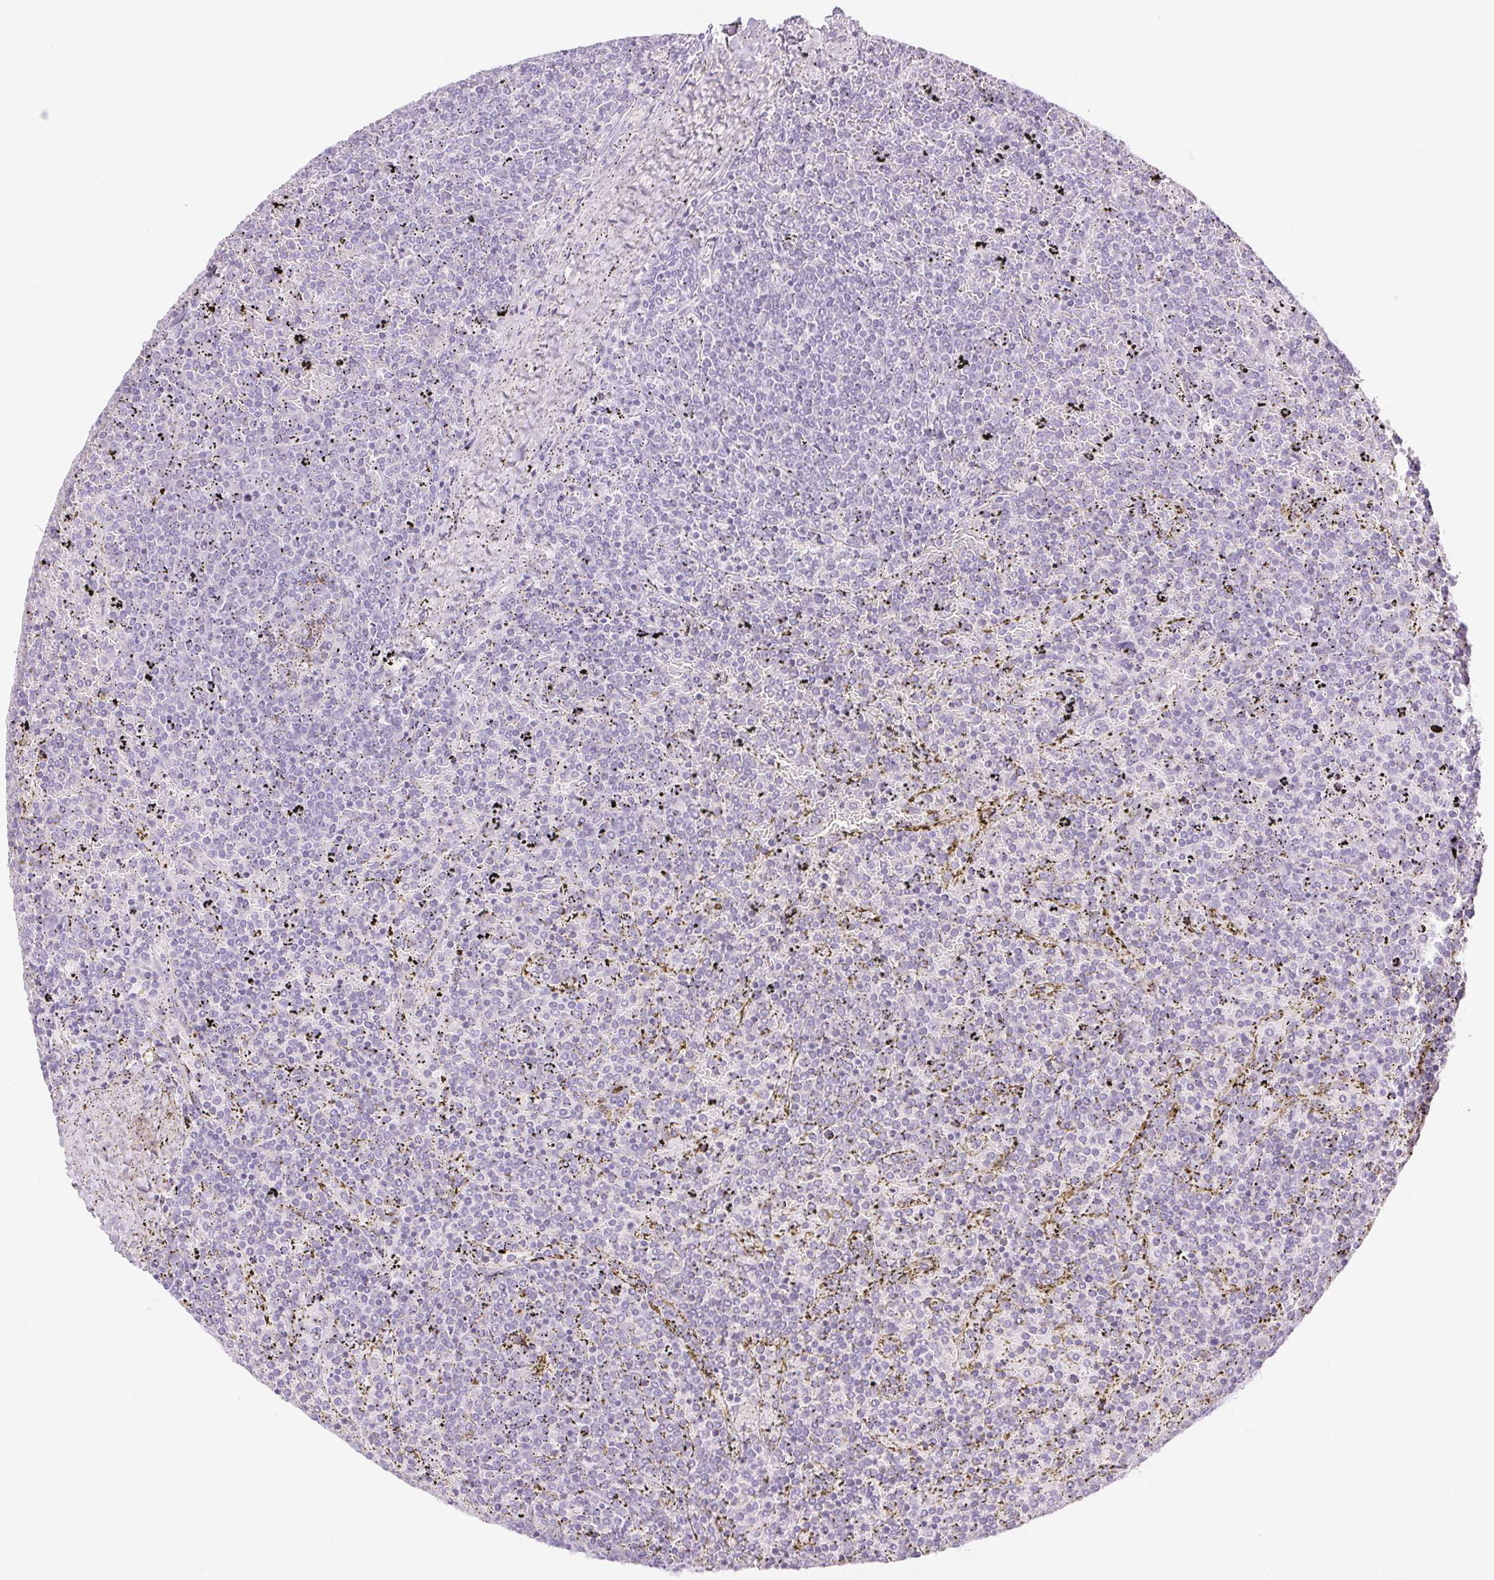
{"staining": {"intensity": "negative", "quantity": "none", "location": "none"}, "tissue": "lymphoma", "cell_type": "Tumor cells", "image_type": "cancer", "snomed": [{"axis": "morphology", "description": "Malignant lymphoma, non-Hodgkin's type, Low grade"}, {"axis": "topography", "description": "Spleen"}], "caption": "High power microscopy micrograph of an IHC image of malignant lymphoma, non-Hodgkin's type (low-grade), revealing no significant staining in tumor cells. The staining is performed using DAB (3,3'-diaminobenzidine) brown chromogen with nuclei counter-stained in using hematoxylin.", "gene": "SPRR3", "patient": {"sex": "female", "age": 77}}